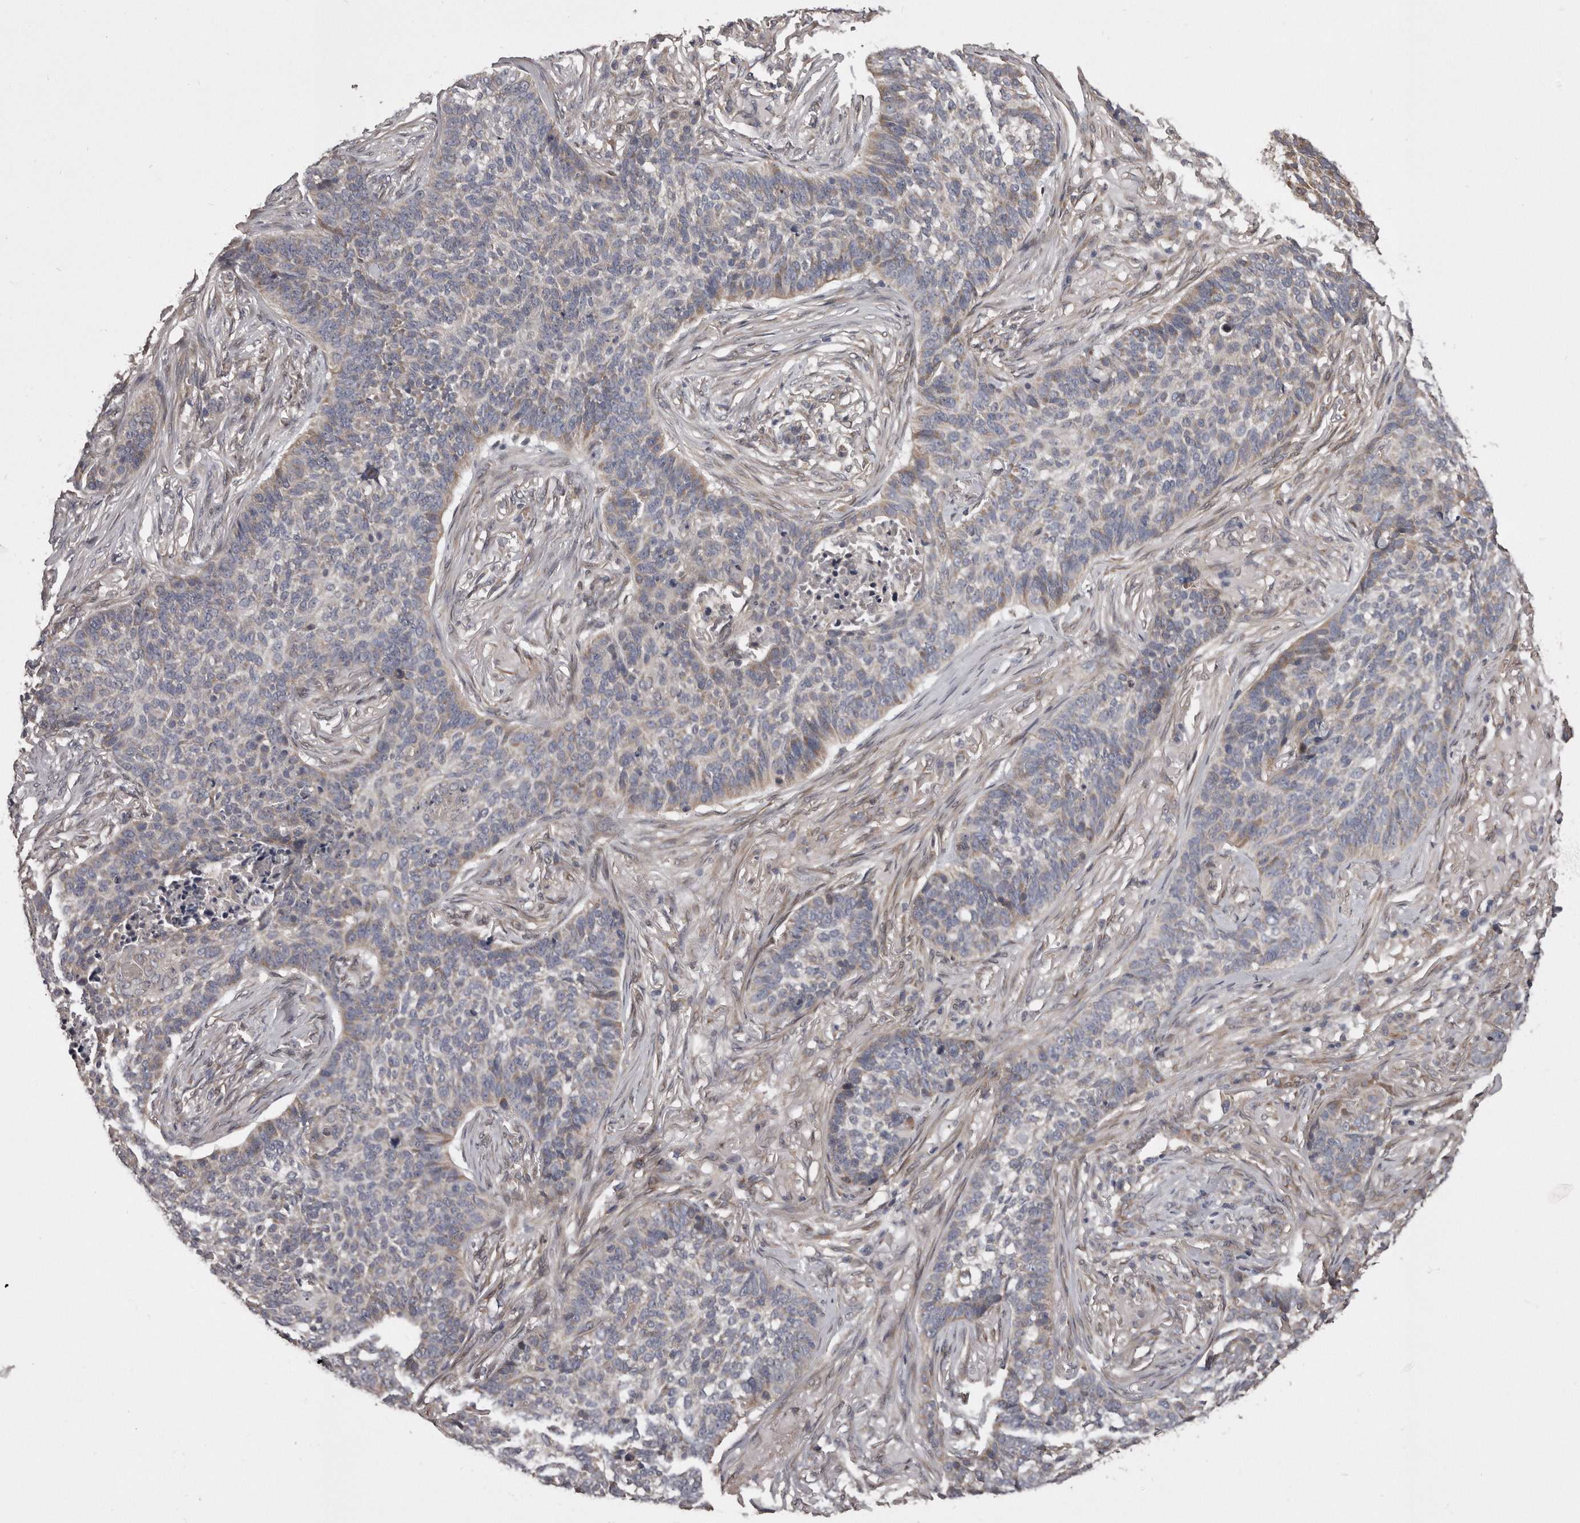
{"staining": {"intensity": "weak", "quantity": "<25%", "location": "cytoplasmic/membranous"}, "tissue": "skin cancer", "cell_type": "Tumor cells", "image_type": "cancer", "snomed": [{"axis": "morphology", "description": "Basal cell carcinoma"}, {"axis": "topography", "description": "Skin"}], "caption": "IHC micrograph of neoplastic tissue: human skin basal cell carcinoma stained with DAB (3,3'-diaminobenzidine) reveals no significant protein positivity in tumor cells.", "gene": "ARMCX1", "patient": {"sex": "male", "age": 85}}